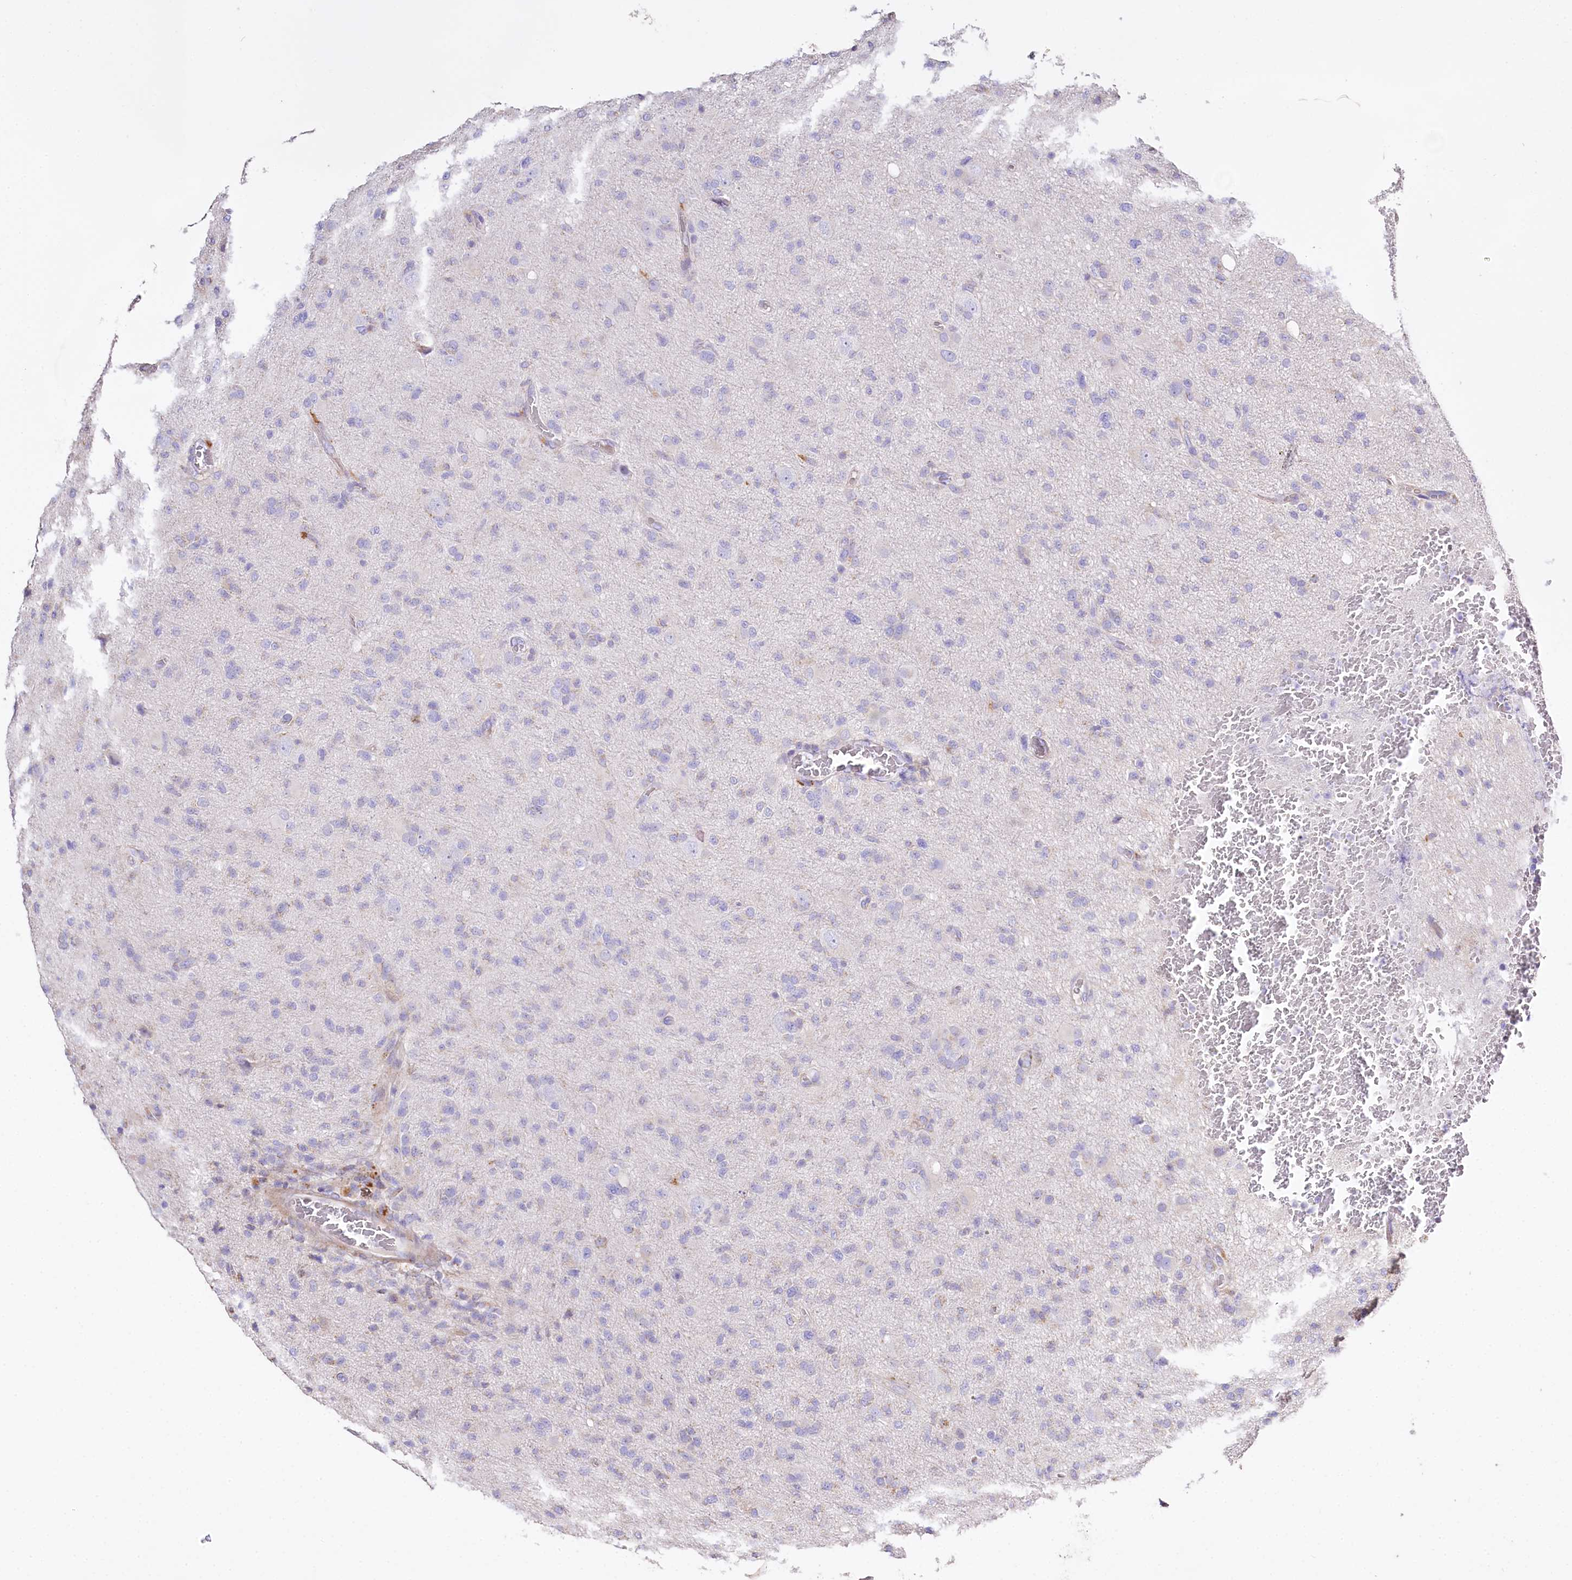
{"staining": {"intensity": "negative", "quantity": "none", "location": "none"}, "tissue": "glioma", "cell_type": "Tumor cells", "image_type": "cancer", "snomed": [{"axis": "morphology", "description": "Glioma, malignant, High grade"}, {"axis": "topography", "description": "Brain"}], "caption": "Human glioma stained for a protein using IHC displays no expression in tumor cells.", "gene": "PTER", "patient": {"sex": "female", "age": 57}}